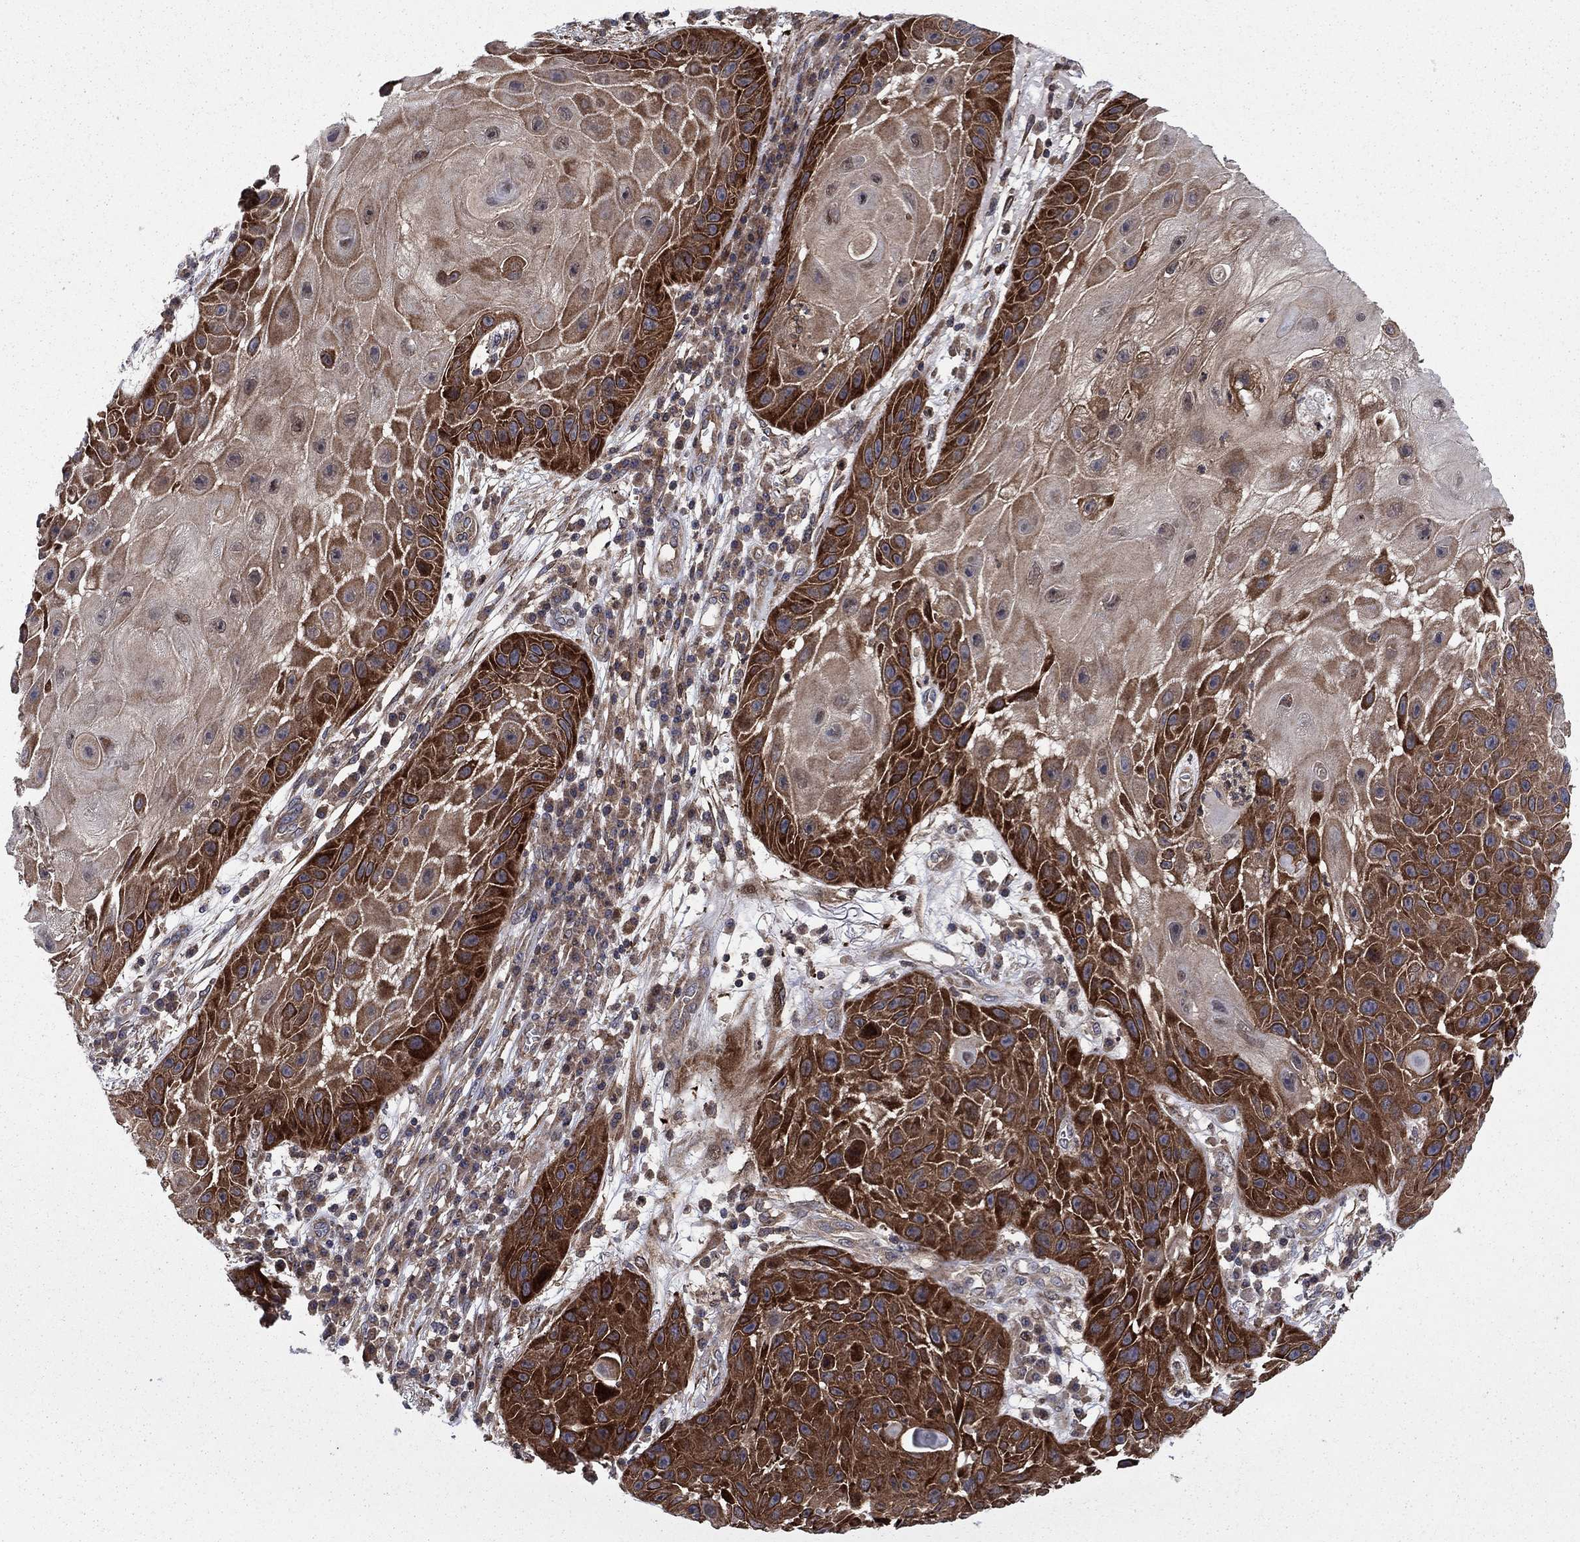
{"staining": {"intensity": "strong", "quantity": "25%-75%", "location": "cytoplasmic/membranous"}, "tissue": "skin cancer", "cell_type": "Tumor cells", "image_type": "cancer", "snomed": [{"axis": "morphology", "description": "Normal tissue, NOS"}, {"axis": "morphology", "description": "Squamous cell carcinoma, NOS"}, {"axis": "topography", "description": "Skin"}], "caption": "Skin squamous cell carcinoma stained with DAB (3,3'-diaminobenzidine) immunohistochemistry shows high levels of strong cytoplasmic/membranous expression in approximately 25%-75% of tumor cells.", "gene": "HDAC4", "patient": {"sex": "male", "age": 79}}